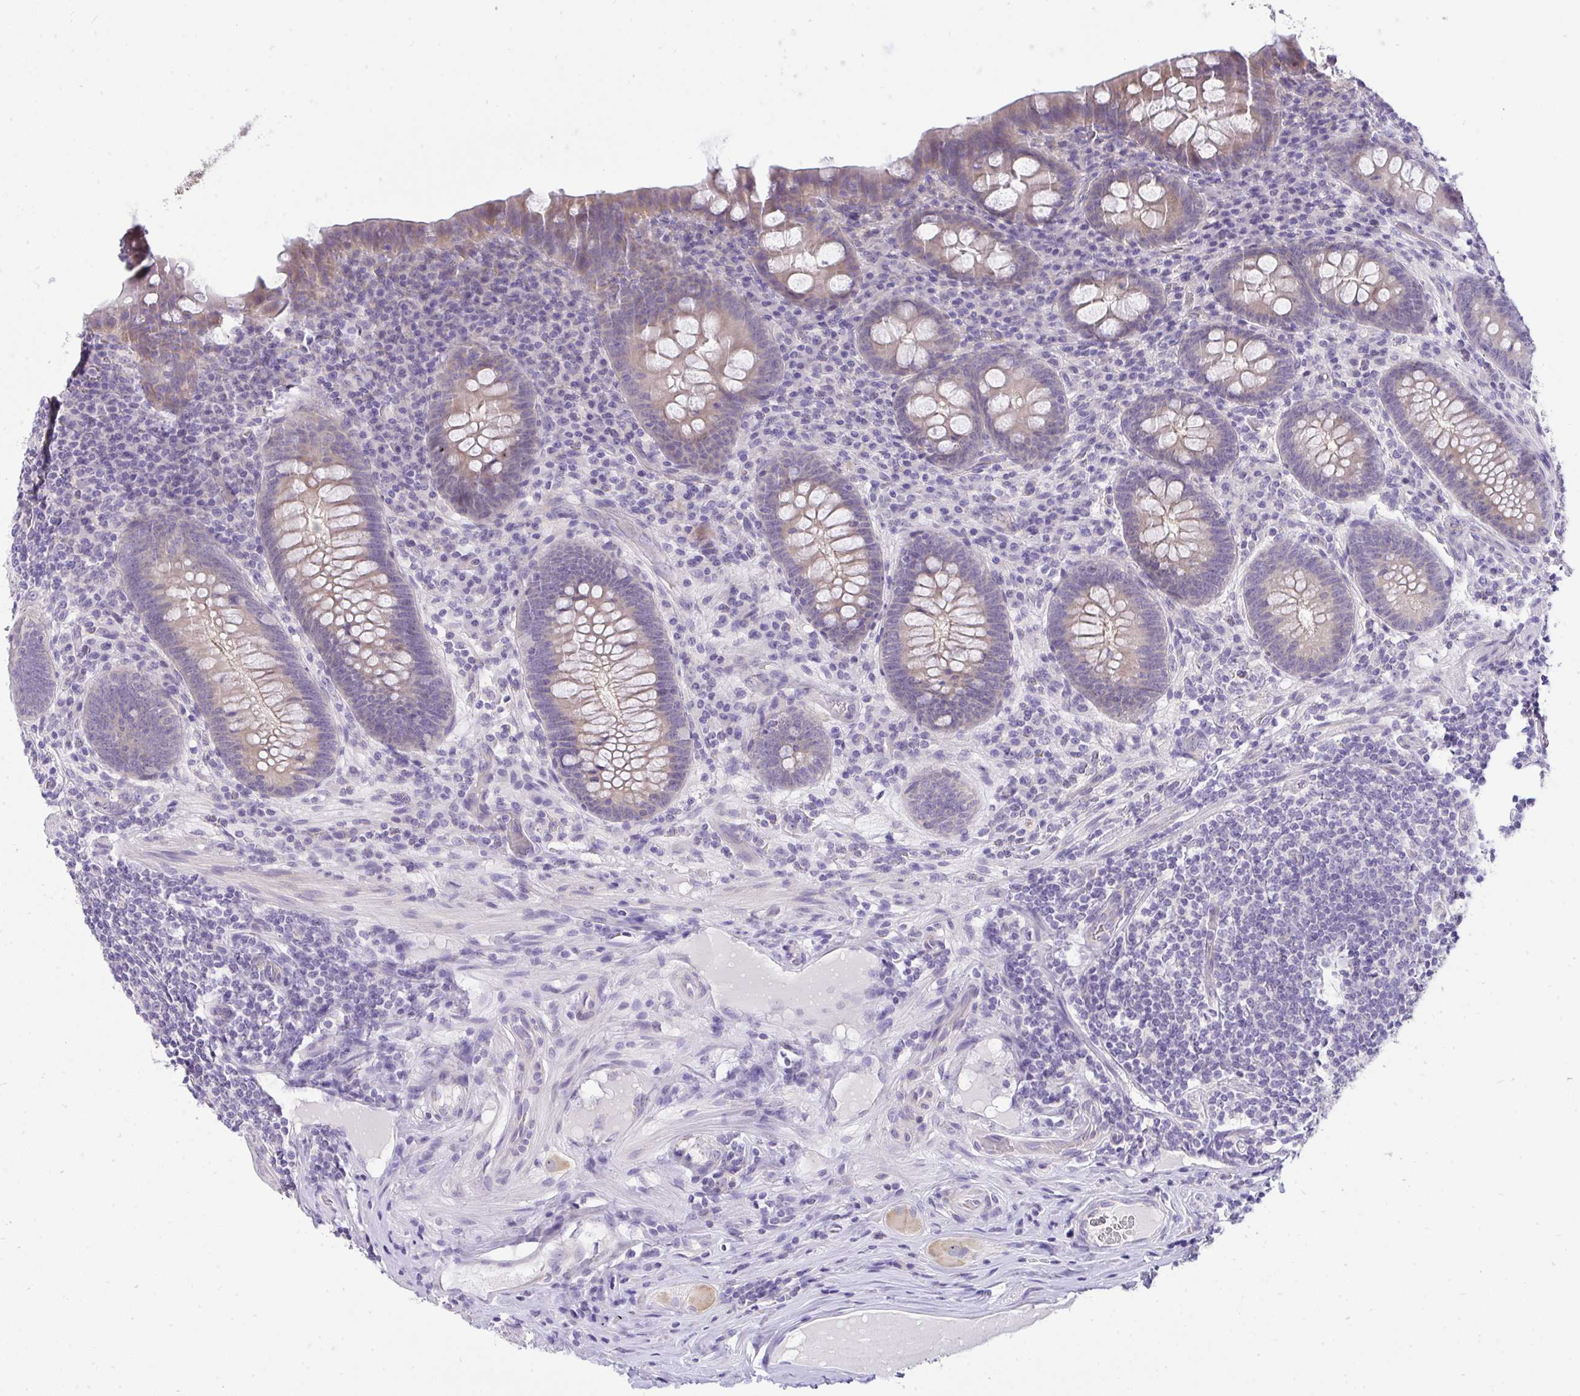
{"staining": {"intensity": "weak", "quantity": "25%-75%", "location": "cytoplasmic/membranous"}, "tissue": "appendix", "cell_type": "Glandular cells", "image_type": "normal", "snomed": [{"axis": "morphology", "description": "Normal tissue, NOS"}, {"axis": "topography", "description": "Appendix"}], "caption": "Protein staining reveals weak cytoplasmic/membranous expression in approximately 25%-75% of glandular cells in unremarkable appendix.", "gene": "VGLL3", "patient": {"sex": "male", "age": 71}}